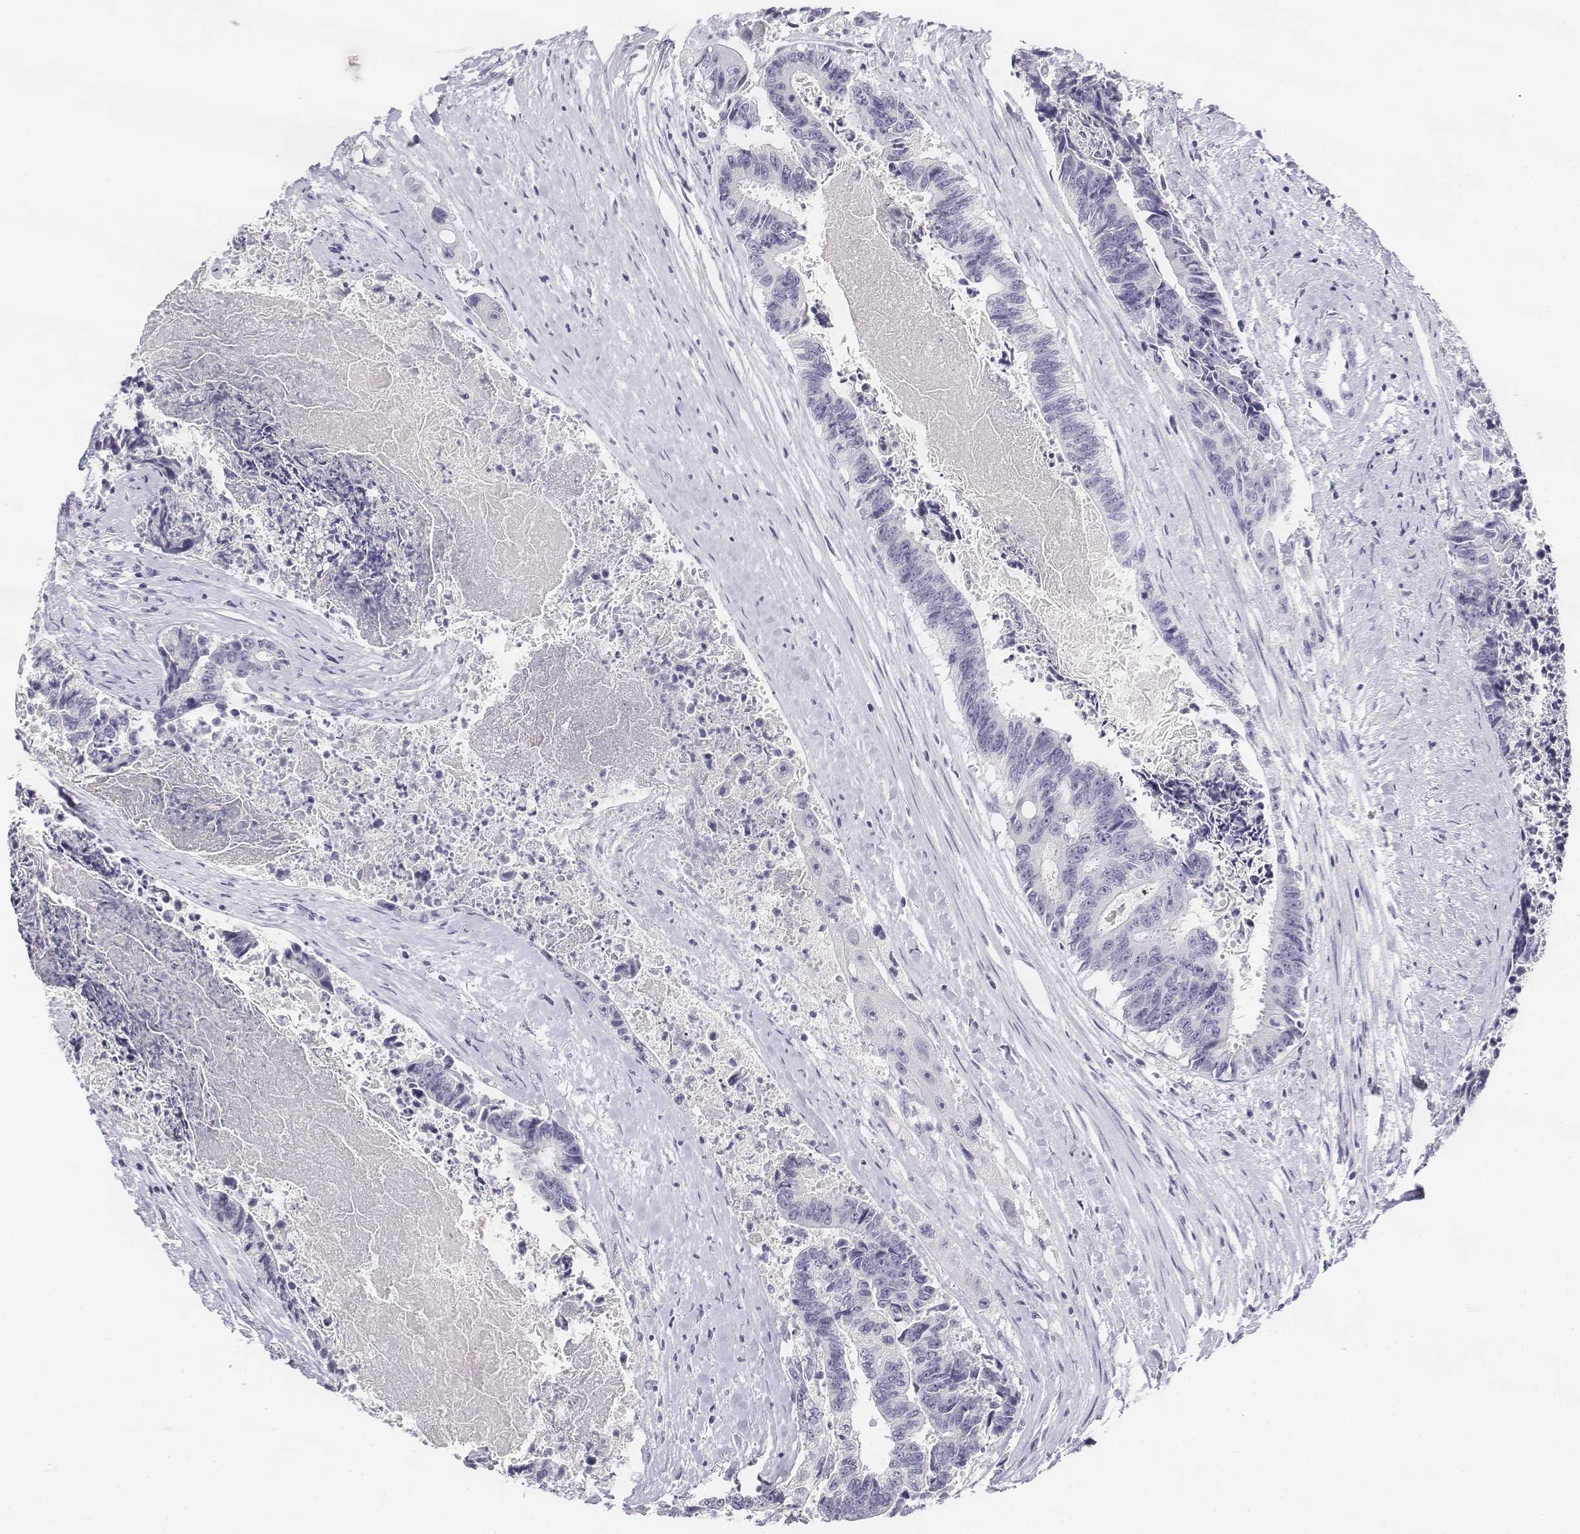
{"staining": {"intensity": "negative", "quantity": "none", "location": "none"}, "tissue": "colorectal cancer", "cell_type": "Tumor cells", "image_type": "cancer", "snomed": [{"axis": "morphology", "description": "Adenocarcinoma, NOS"}, {"axis": "topography", "description": "Rectum"}], "caption": "This is an IHC image of human colorectal adenocarcinoma. There is no expression in tumor cells.", "gene": "UCN2", "patient": {"sex": "male", "age": 54}}